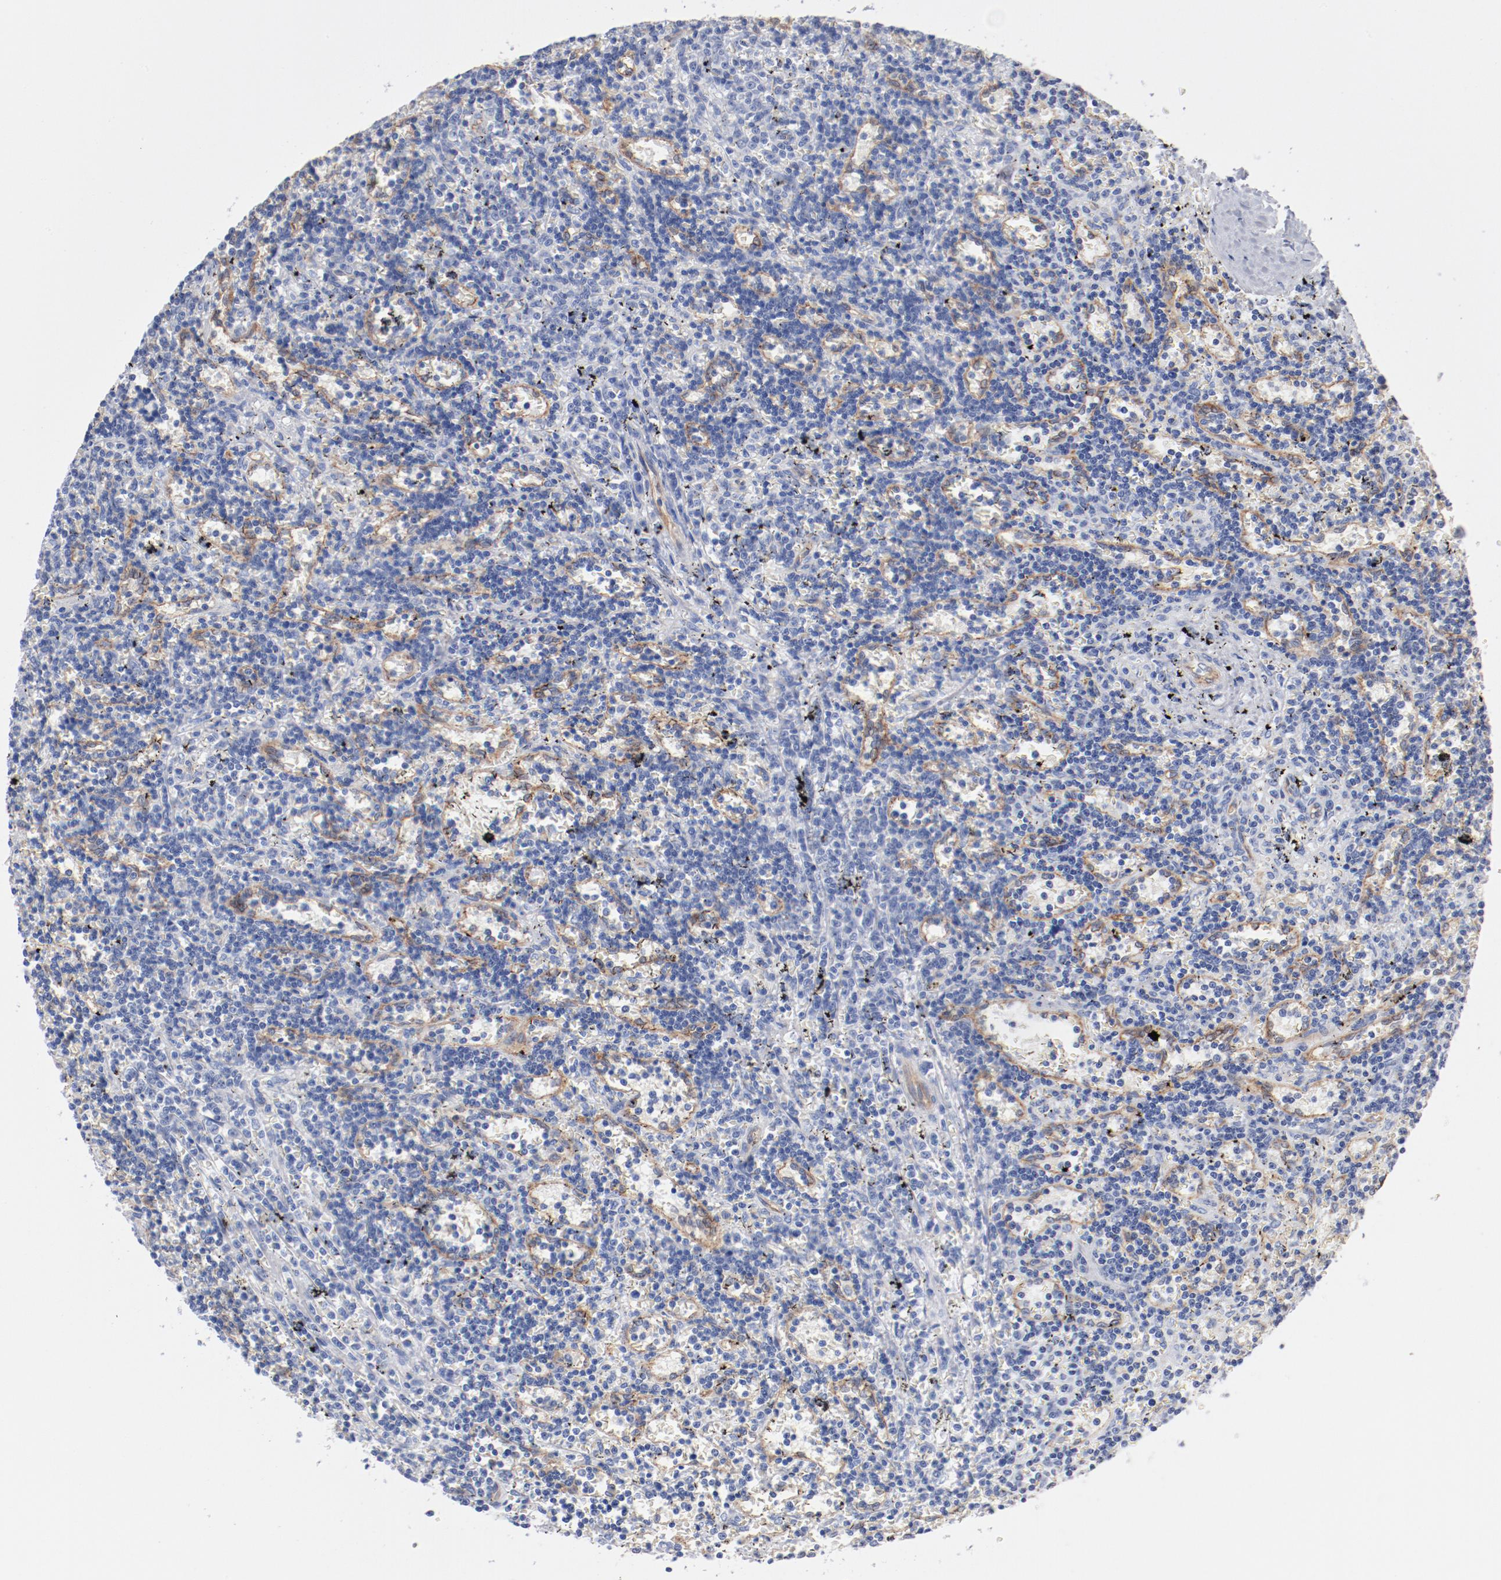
{"staining": {"intensity": "negative", "quantity": "none", "location": "none"}, "tissue": "lymphoma", "cell_type": "Tumor cells", "image_type": "cancer", "snomed": [{"axis": "morphology", "description": "Malignant lymphoma, non-Hodgkin's type, Low grade"}, {"axis": "topography", "description": "Spleen"}], "caption": "This is a image of IHC staining of low-grade malignant lymphoma, non-Hodgkin's type, which shows no staining in tumor cells. (DAB IHC visualized using brightfield microscopy, high magnification).", "gene": "SHANK3", "patient": {"sex": "male", "age": 60}}